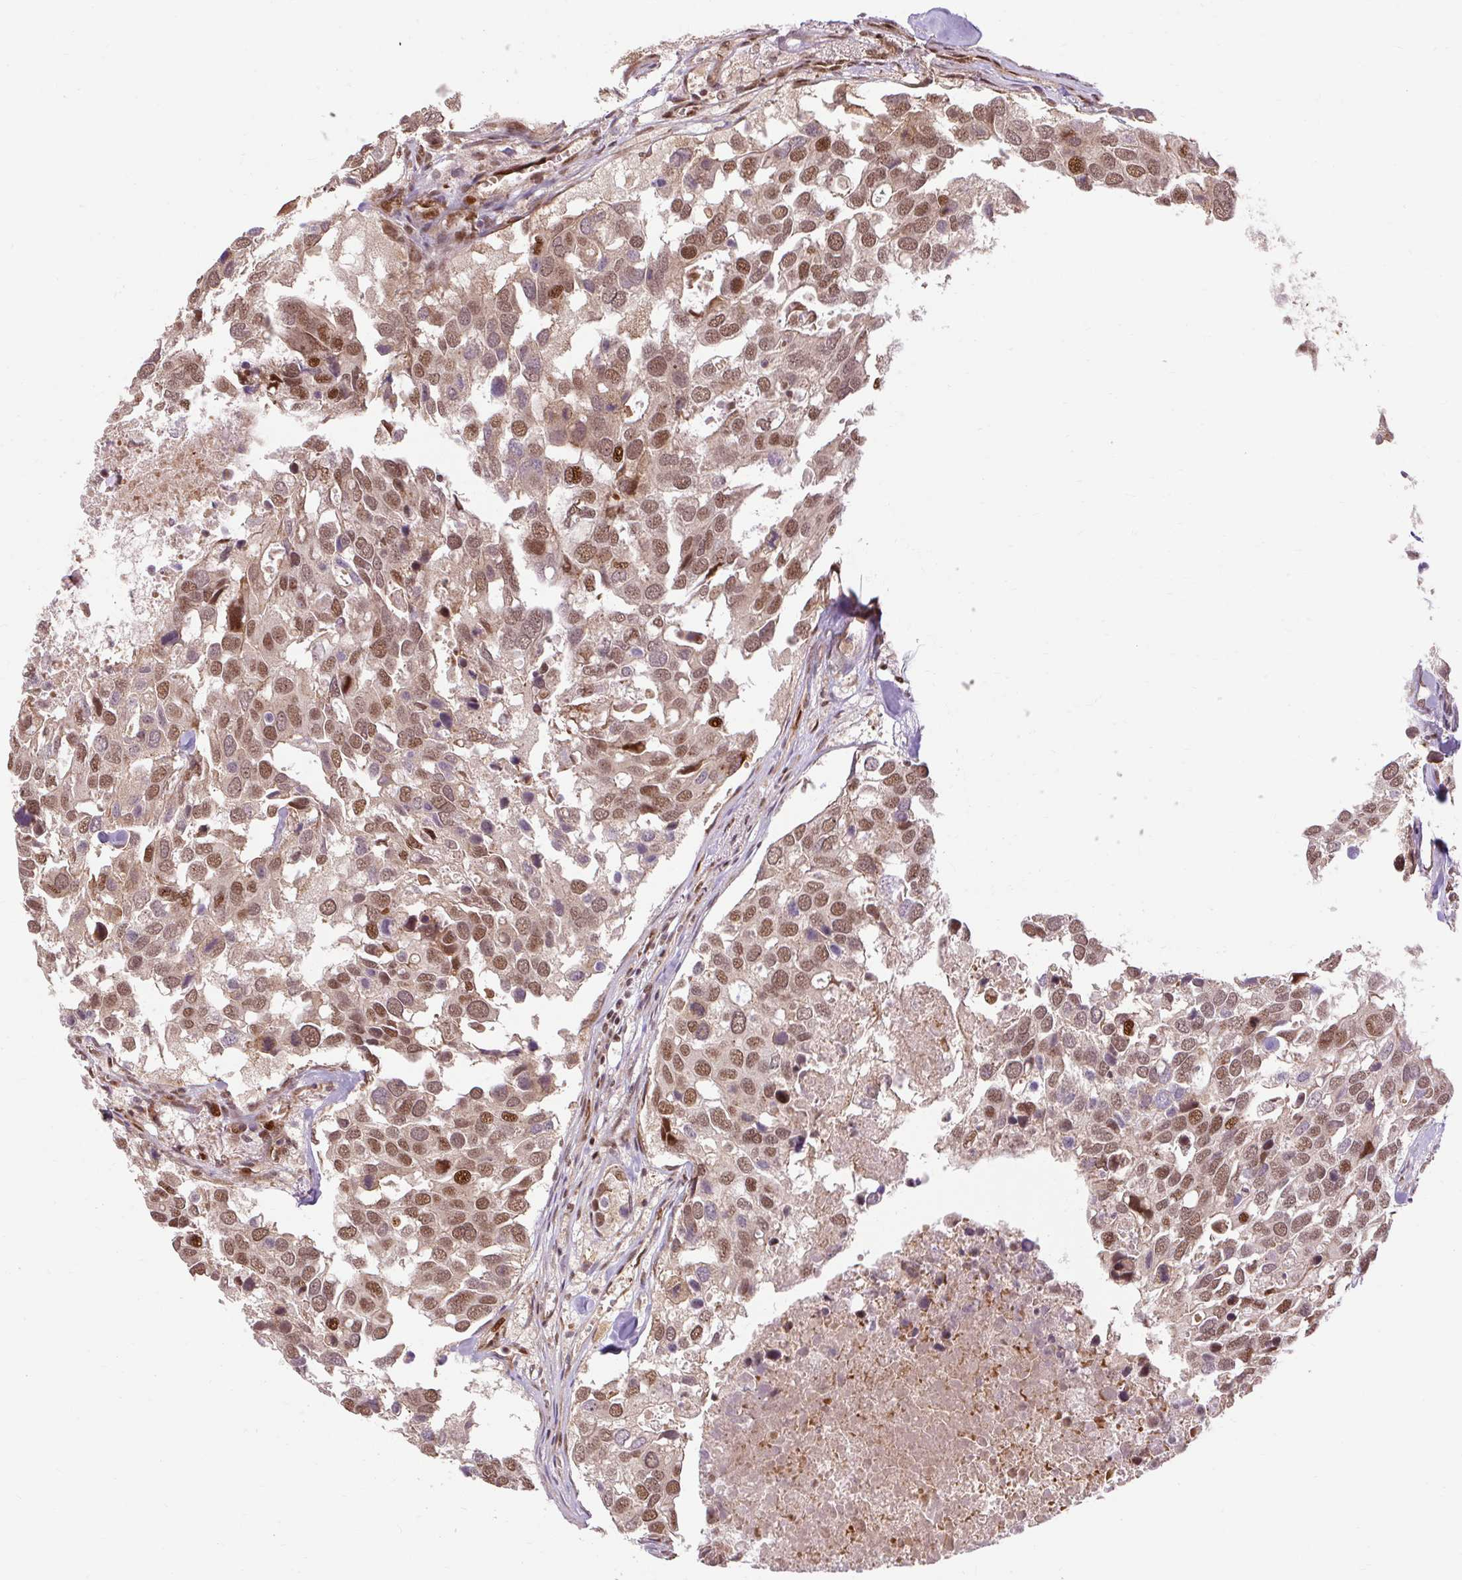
{"staining": {"intensity": "moderate", "quantity": ">75%", "location": "nuclear"}, "tissue": "breast cancer", "cell_type": "Tumor cells", "image_type": "cancer", "snomed": [{"axis": "morphology", "description": "Duct carcinoma"}, {"axis": "topography", "description": "Breast"}], "caption": "Immunohistochemical staining of breast infiltrating ductal carcinoma demonstrates medium levels of moderate nuclear staining in about >75% of tumor cells. (DAB (3,3'-diaminobenzidine) = brown stain, brightfield microscopy at high magnification).", "gene": "MECOM", "patient": {"sex": "female", "age": 83}}